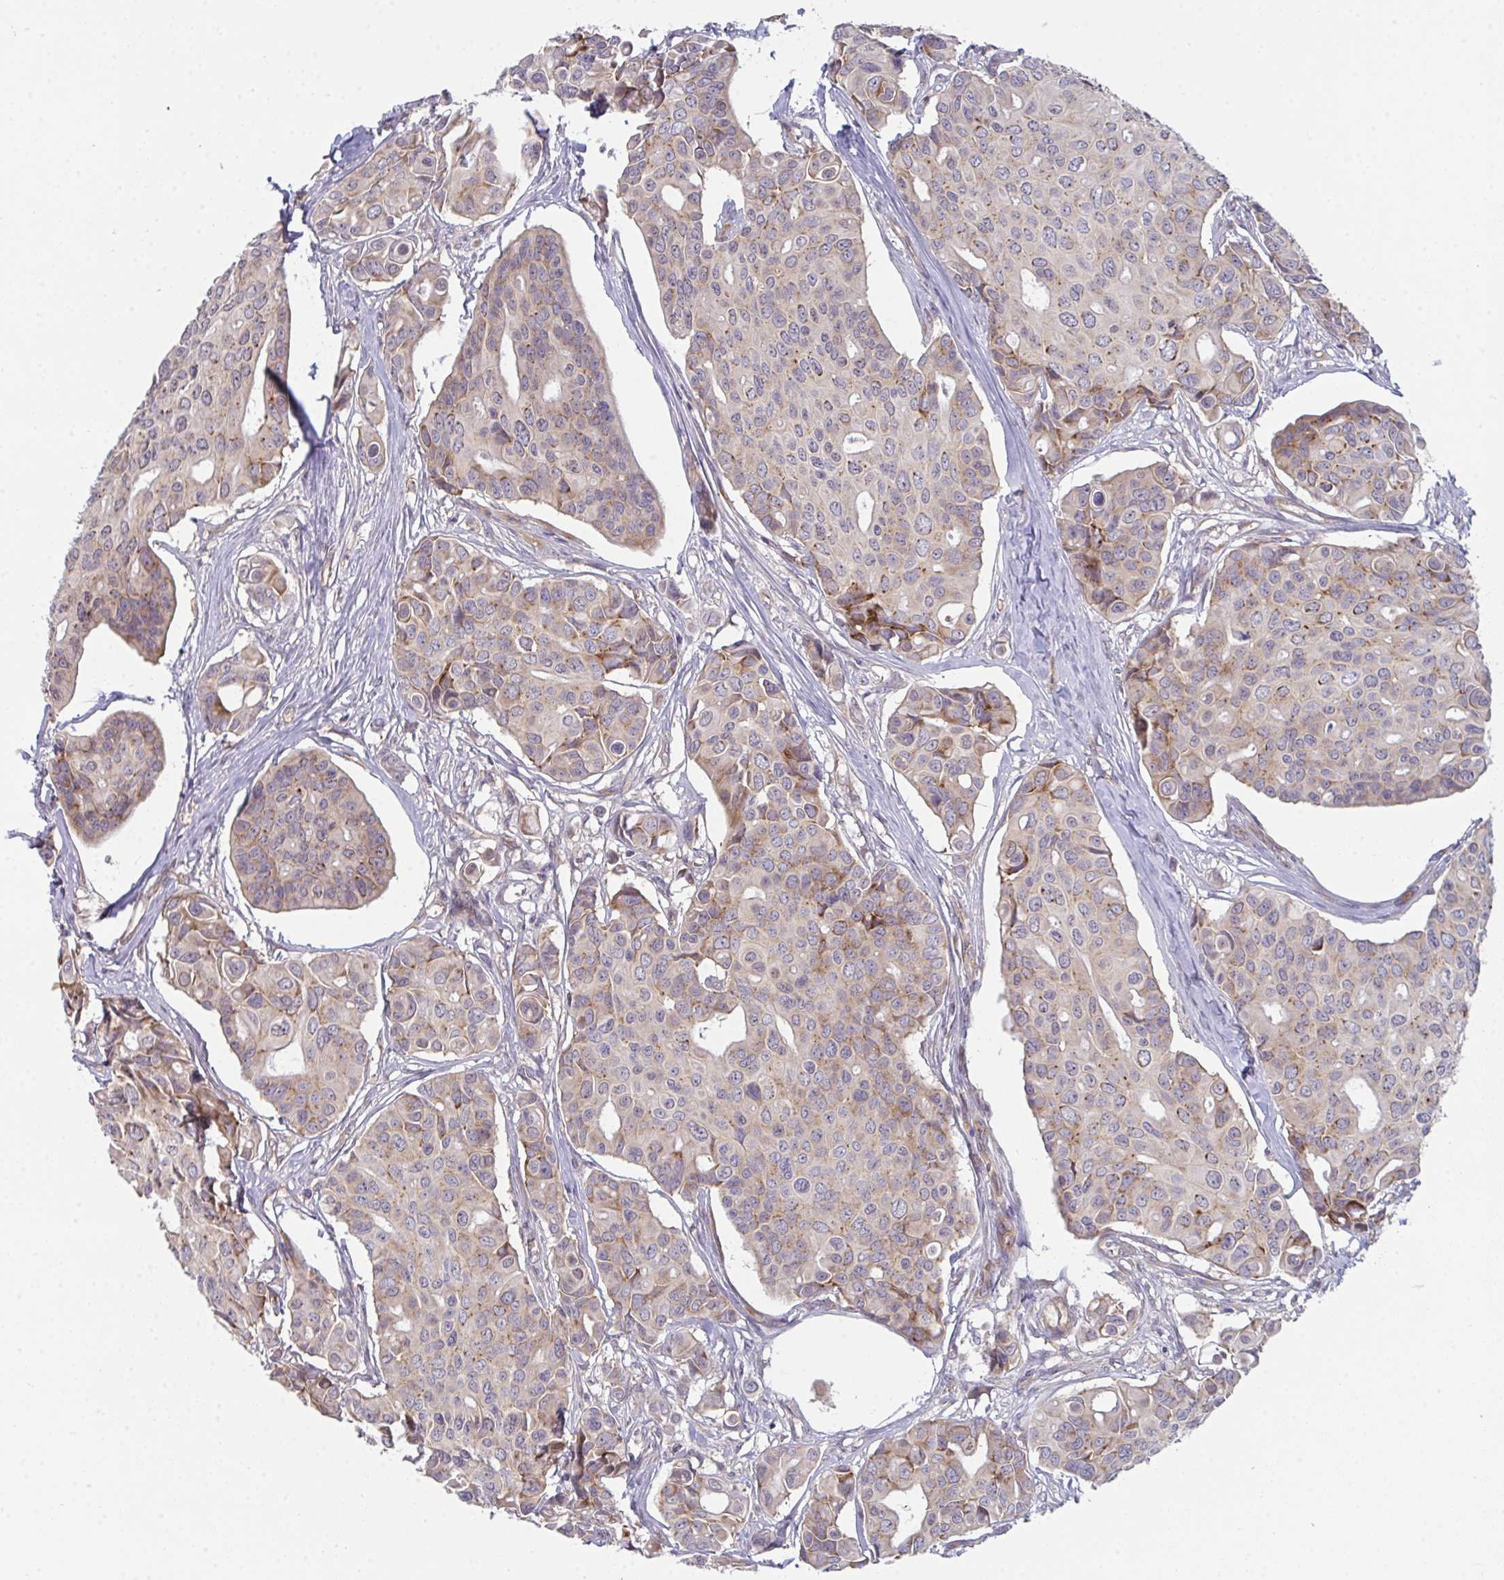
{"staining": {"intensity": "weak", "quantity": "25%-75%", "location": "cytoplasmic/membranous"}, "tissue": "breast cancer", "cell_type": "Tumor cells", "image_type": "cancer", "snomed": [{"axis": "morphology", "description": "Normal tissue, NOS"}, {"axis": "morphology", "description": "Duct carcinoma"}, {"axis": "topography", "description": "Skin"}, {"axis": "topography", "description": "Breast"}], "caption": "Tumor cells display low levels of weak cytoplasmic/membranous expression in approximately 25%-75% of cells in invasive ductal carcinoma (breast).", "gene": "CASP9", "patient": {"sex": "female", "age": 54}}